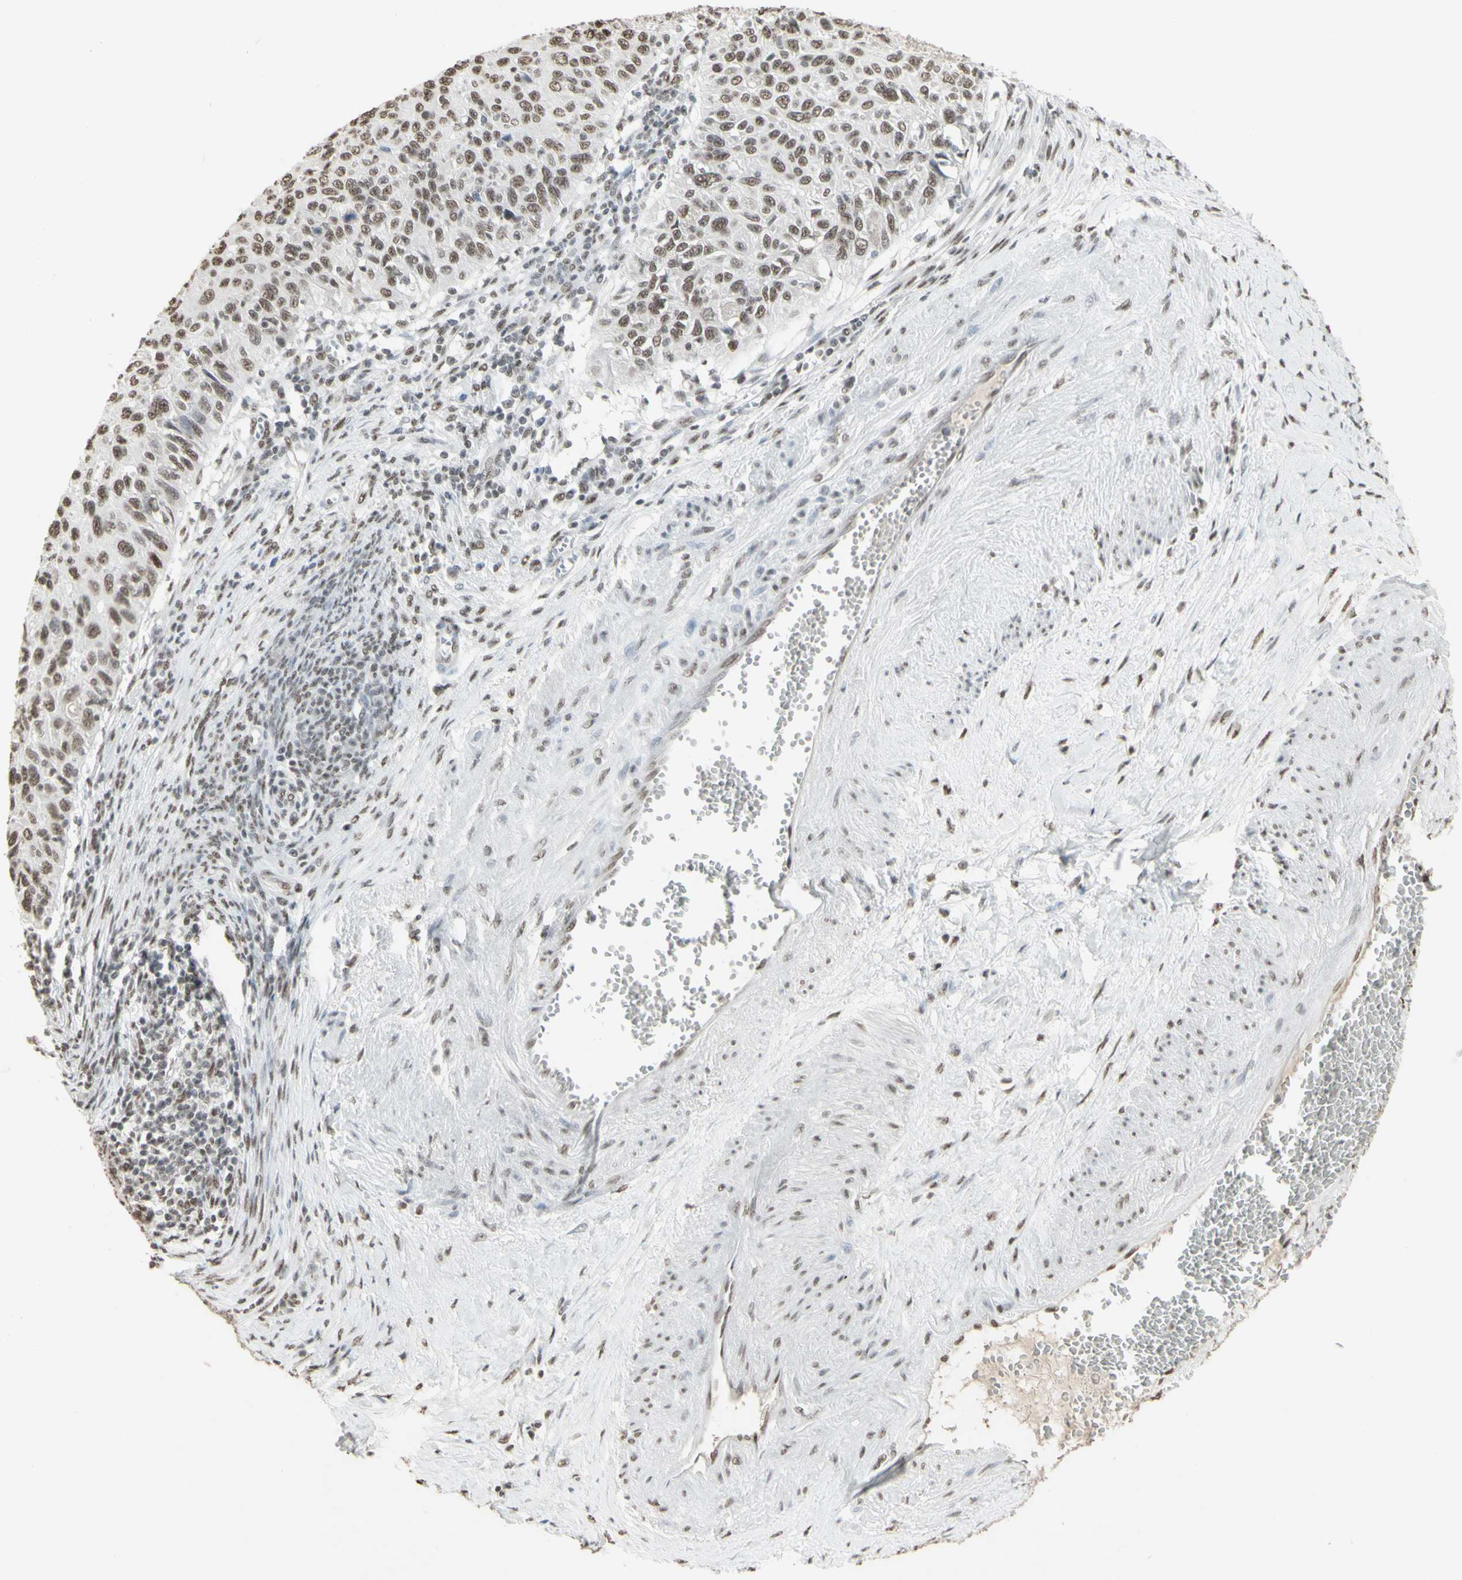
{"staining": {"intensity": "moderate", "quantity": ">75%", "location": "nuclear"}, "tissue": "cervical cancer", "cell_type": "Tumor cells", "image_type": "cancer", "snomed": [{"axis": "morphology", "description": "Squamous cell carcinoma, NOS"}, {"axis": "topography", "description": "Cervix"}], "caption": "Immunohistochemistry (IHC) staining of squamous cell carcinoma (cervical), which demonstrates medium levels of moderate nuclear staining in approximately >75% of tumor cells indicating moderate nuclear protein staining. The staining was performed using DAB (3,3'-diaminobenzidine) (brown) for protein detection and nuclei were counterstained in hematoxylin (blue).", "gene": "TRIM28", "patient": {"sex": "female", "age": 70}}